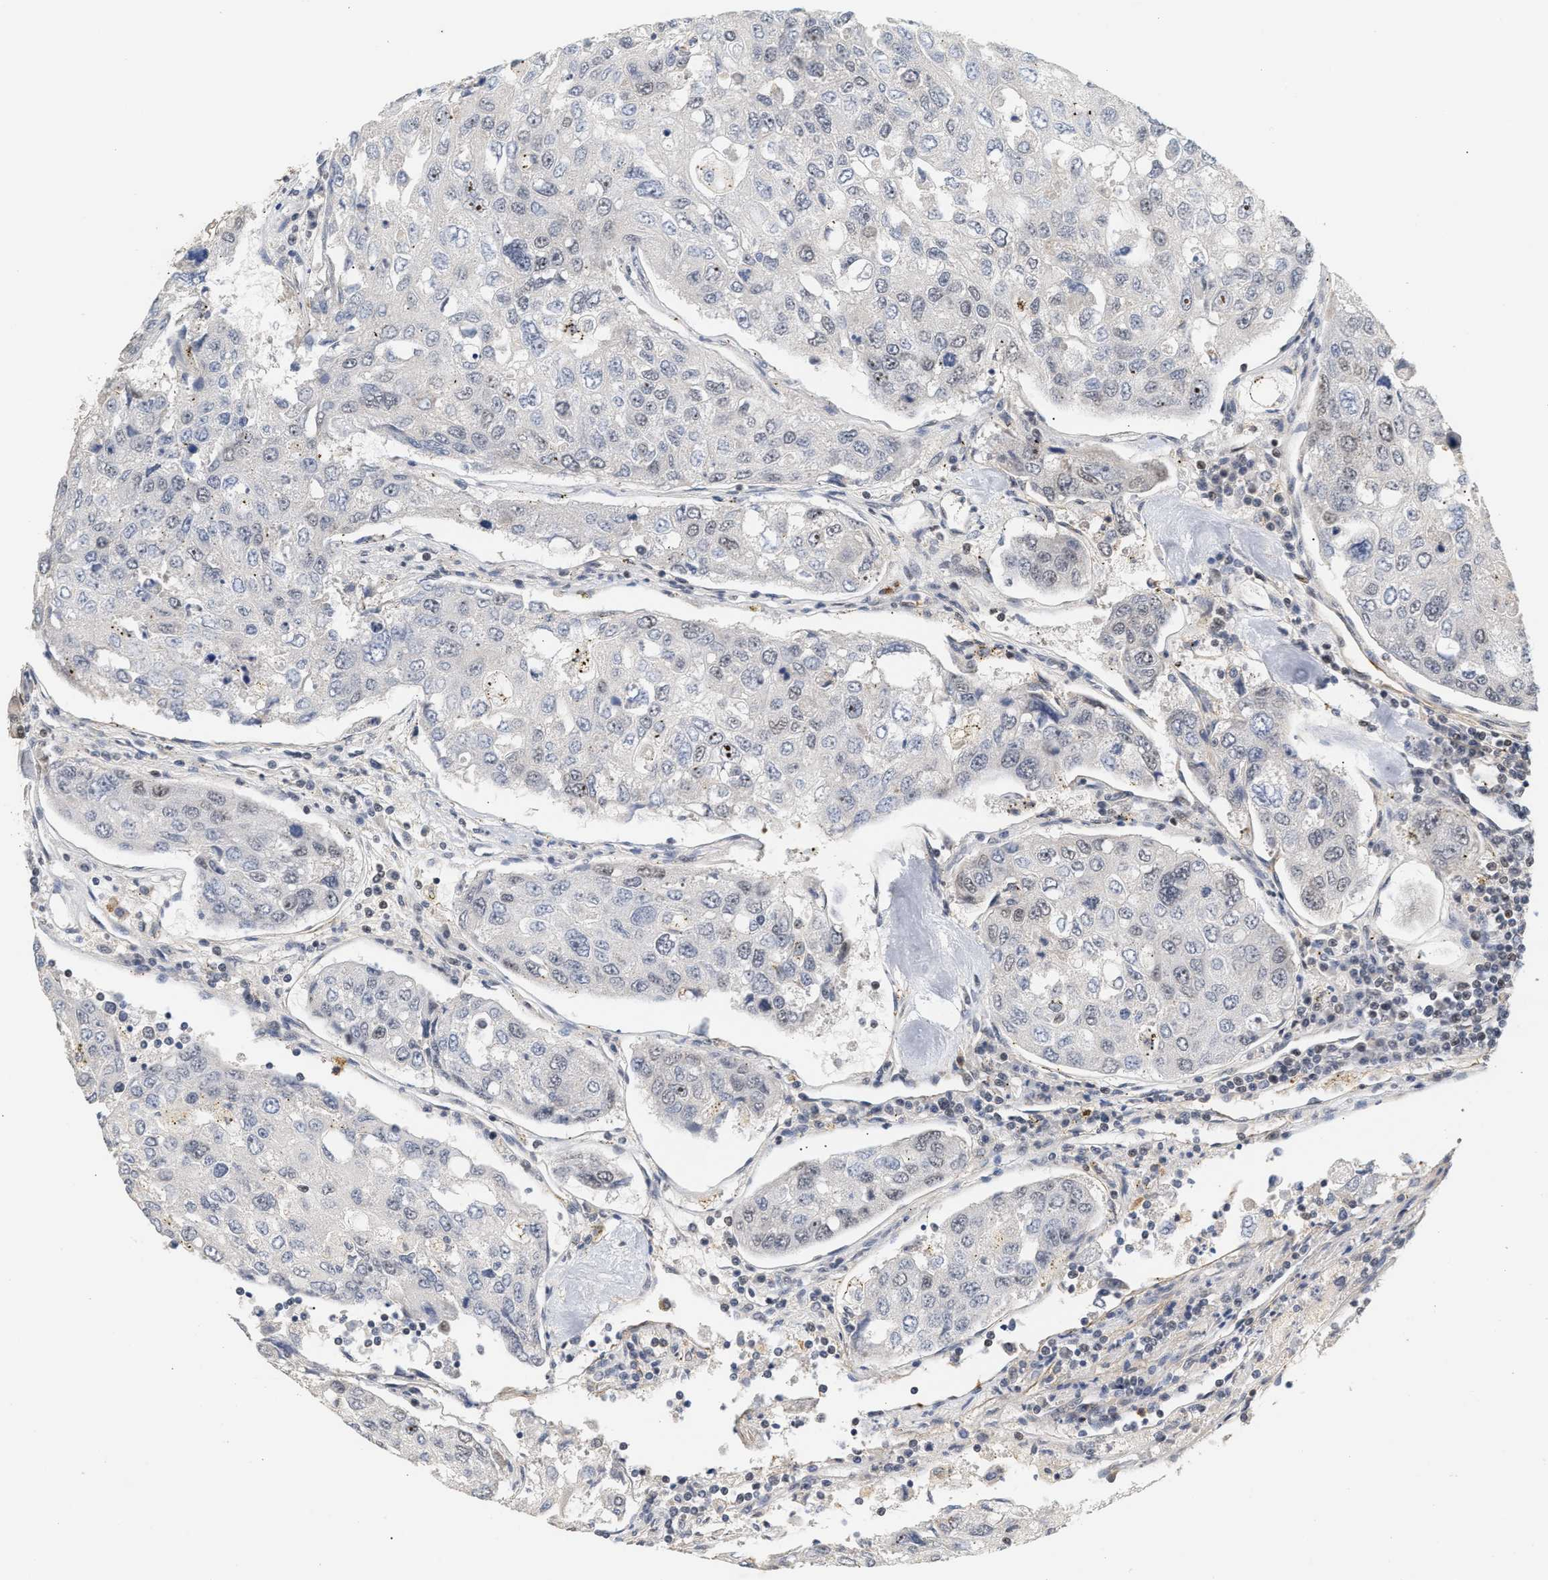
{"staining": {"intensity": "negative", "quantity": "none", "location": "none"}, "tissue": "urothelial cancer", "cell_type": "Tumor cells", "image_type": "cancer", "snomed": [{"axis": "morphology", "description": "Urothelial carcinoma, High grade"}, {"axis": "topography", "description": "Lymph node"}, {"axis": "topography", "description": "Urinary bladder"}], "caption": "There is no significant positivity in tumor cells of urothelial carcinoma (high-grade).", "gene": "PLXND1", "patient": {"sex": "male", "age": 51}}